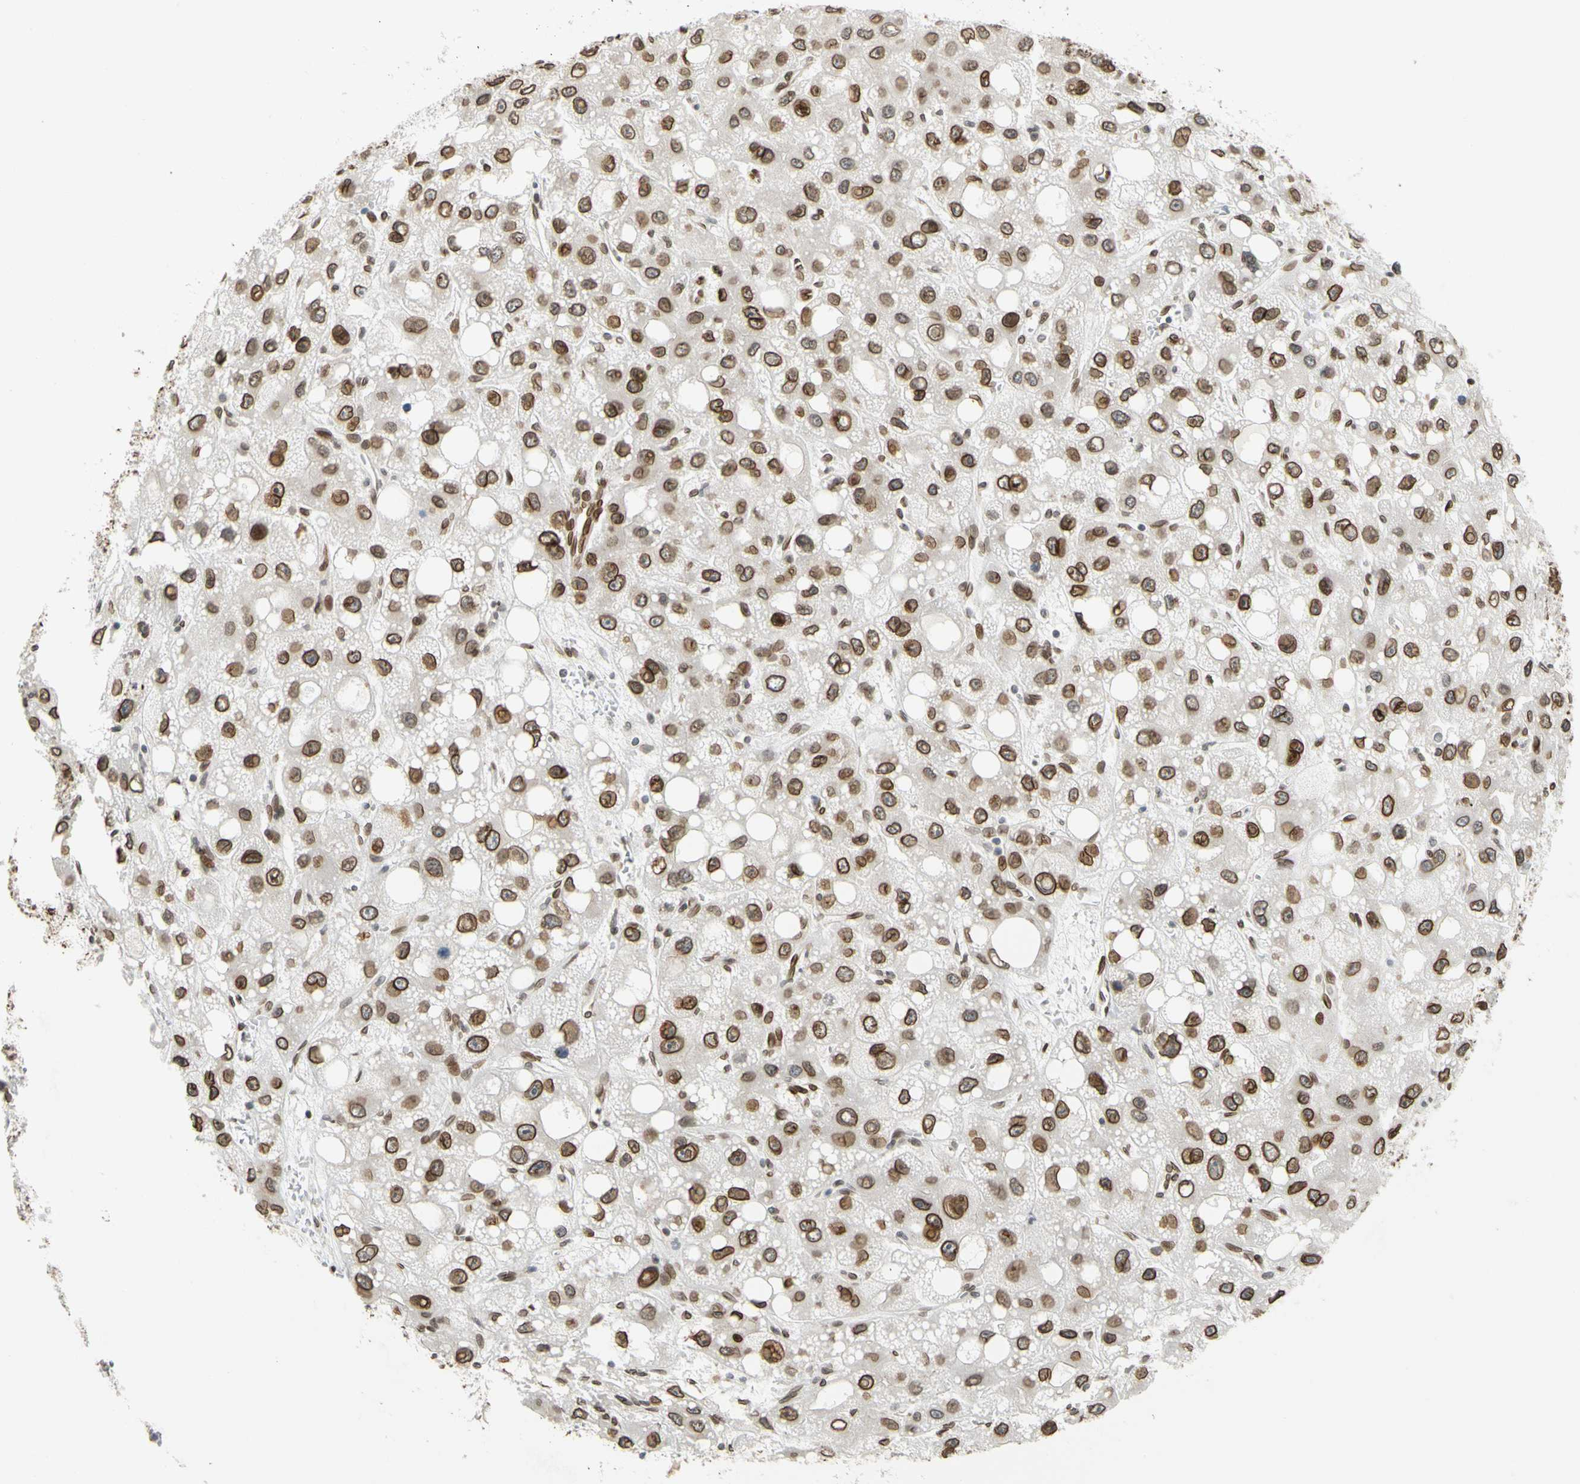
{"staining": {"intensity": "strong", "quantity": ">75%", "location": "cytoplasmic/membranous,nuclear"}, "tissue": "liver cancer", "cell_type": "Tumor cells", "image_type": "cancer", "snomed": [{"axis": "morphology", "description": "Carcinoma, Hepatocellular, NOS"}, {"axis": "topography", "description": "Liver"}], "caption": "Tumor cells display strong cytoplasmic/membranous and nuclear positivity in approximately >75% of cells in hepatocellular carcinoma (liver). The protein of interest is shown in brown color, while the nuclei are stained blue.", "gene": "SUN1", "patient": {"sex": "male", "age": 55}}